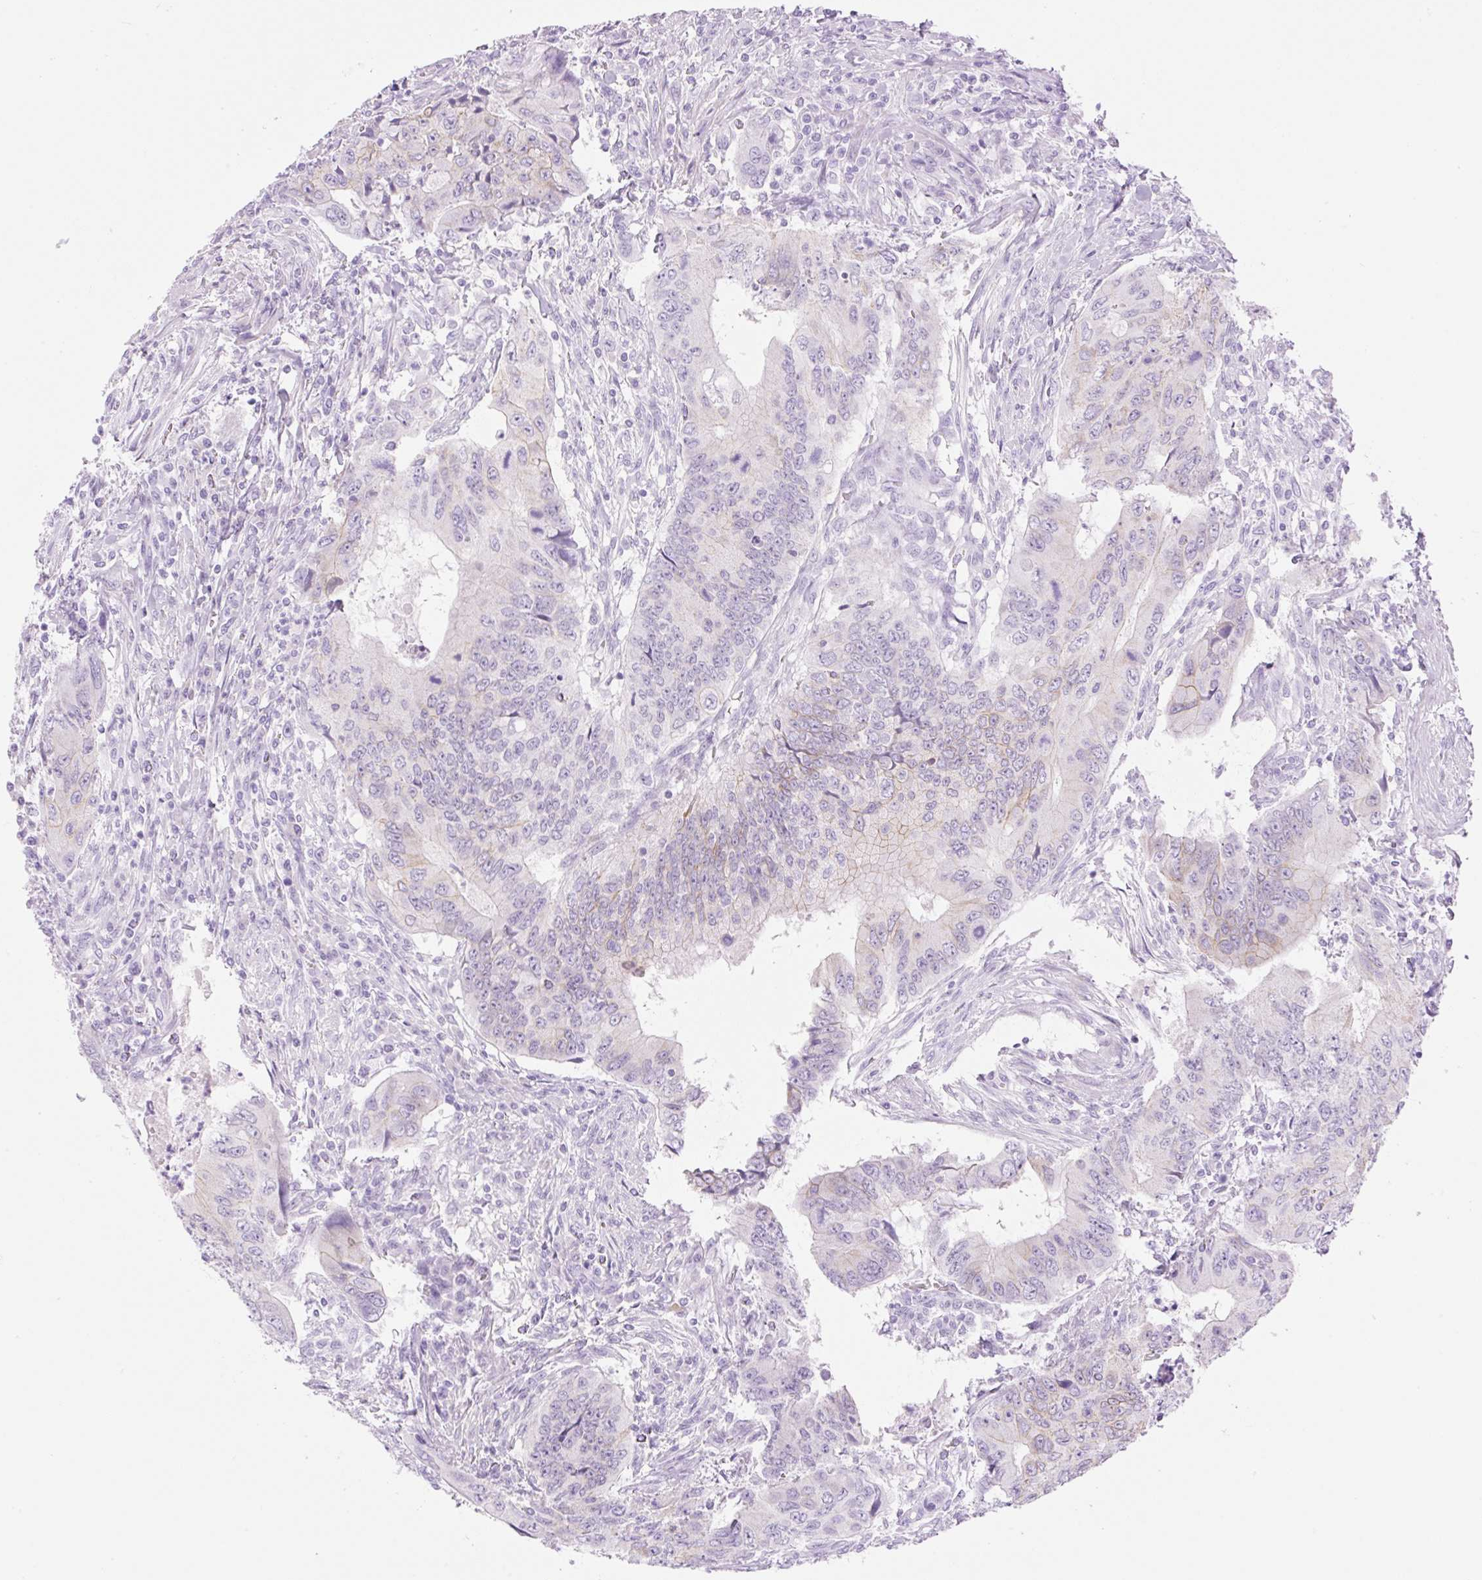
{"staining": {"intensity": "moderate", "quantity": "<25%", "location": "cytoplasmic/membranous"}, "tissue": "colorectal cancer", "cell_type": "Tumor cells", "image_type": "cancer", "snomed": [{"axis": "morphology", "description": "Adenocarcinoma, NOS"}, {"axis": "topography", "description": "Colon"}], "caption": "Colorectal cancer stained for a protein (brown) reveals moderate cytoplasmic/membranous positive expression in approximately <25% of tumor cells.", "gene": "PALM3", "patient": {"sex": "male", "age": 53}}